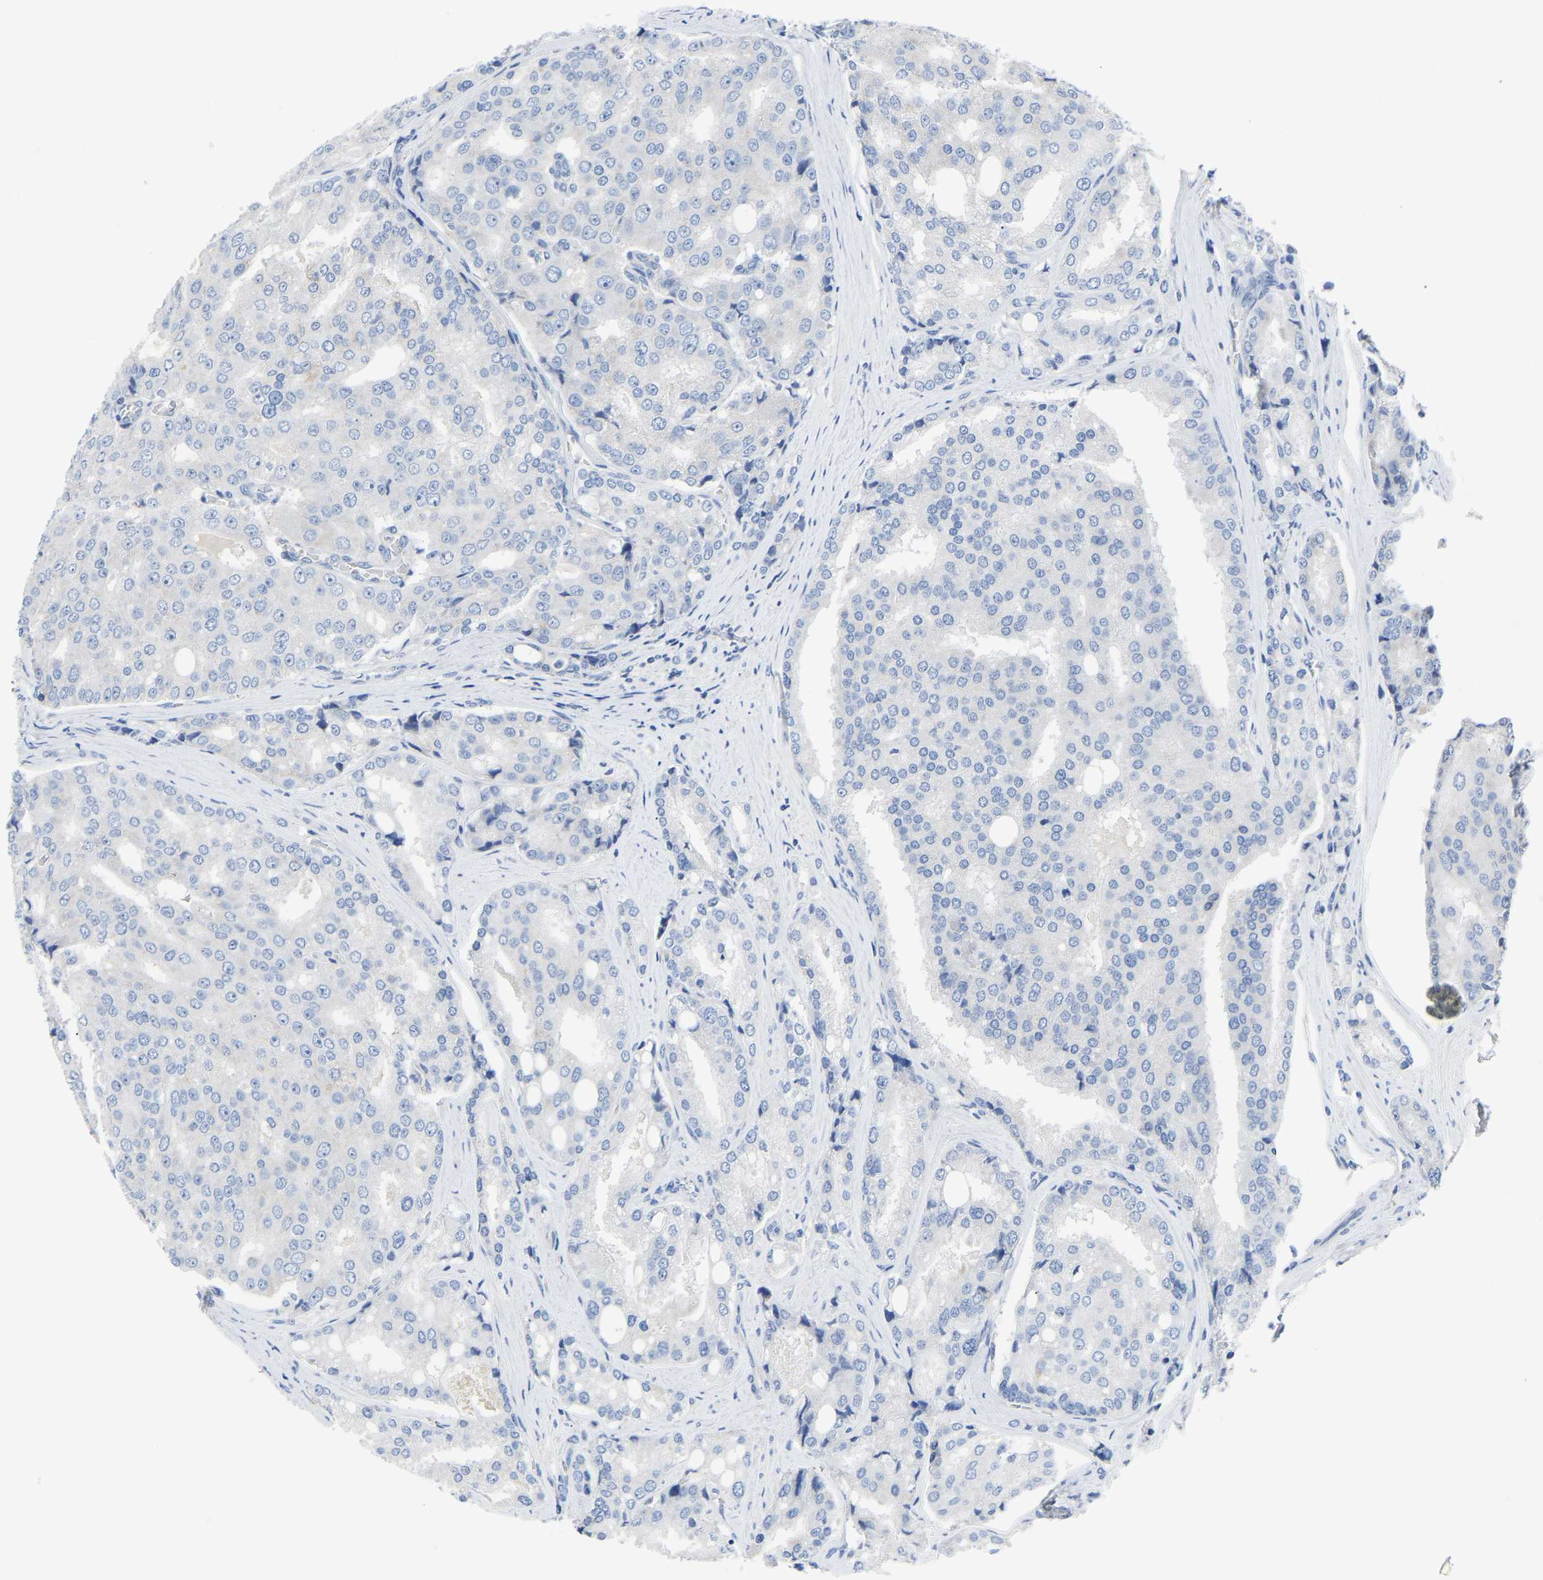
{"staining": {"intensity": "negative", "quantity": "none", "location": "none"}, "tissue": "prostate cancer", "cell_type": "Tumor cells", "image_type": "cancer", "snomed": [{"axis": "morphology", "description": "Adenocarcinoma, High grade"}, {"axis": "topography", "description": "Prostate"}], "caption": "High power microscopy image of an immunohistochemistry micrograph of prostate high-grade adenocarcinoma, revealing no significant staining in tumor cells.", "gene": "ETFA", "patient": {"sex": "male", "age": 50}}